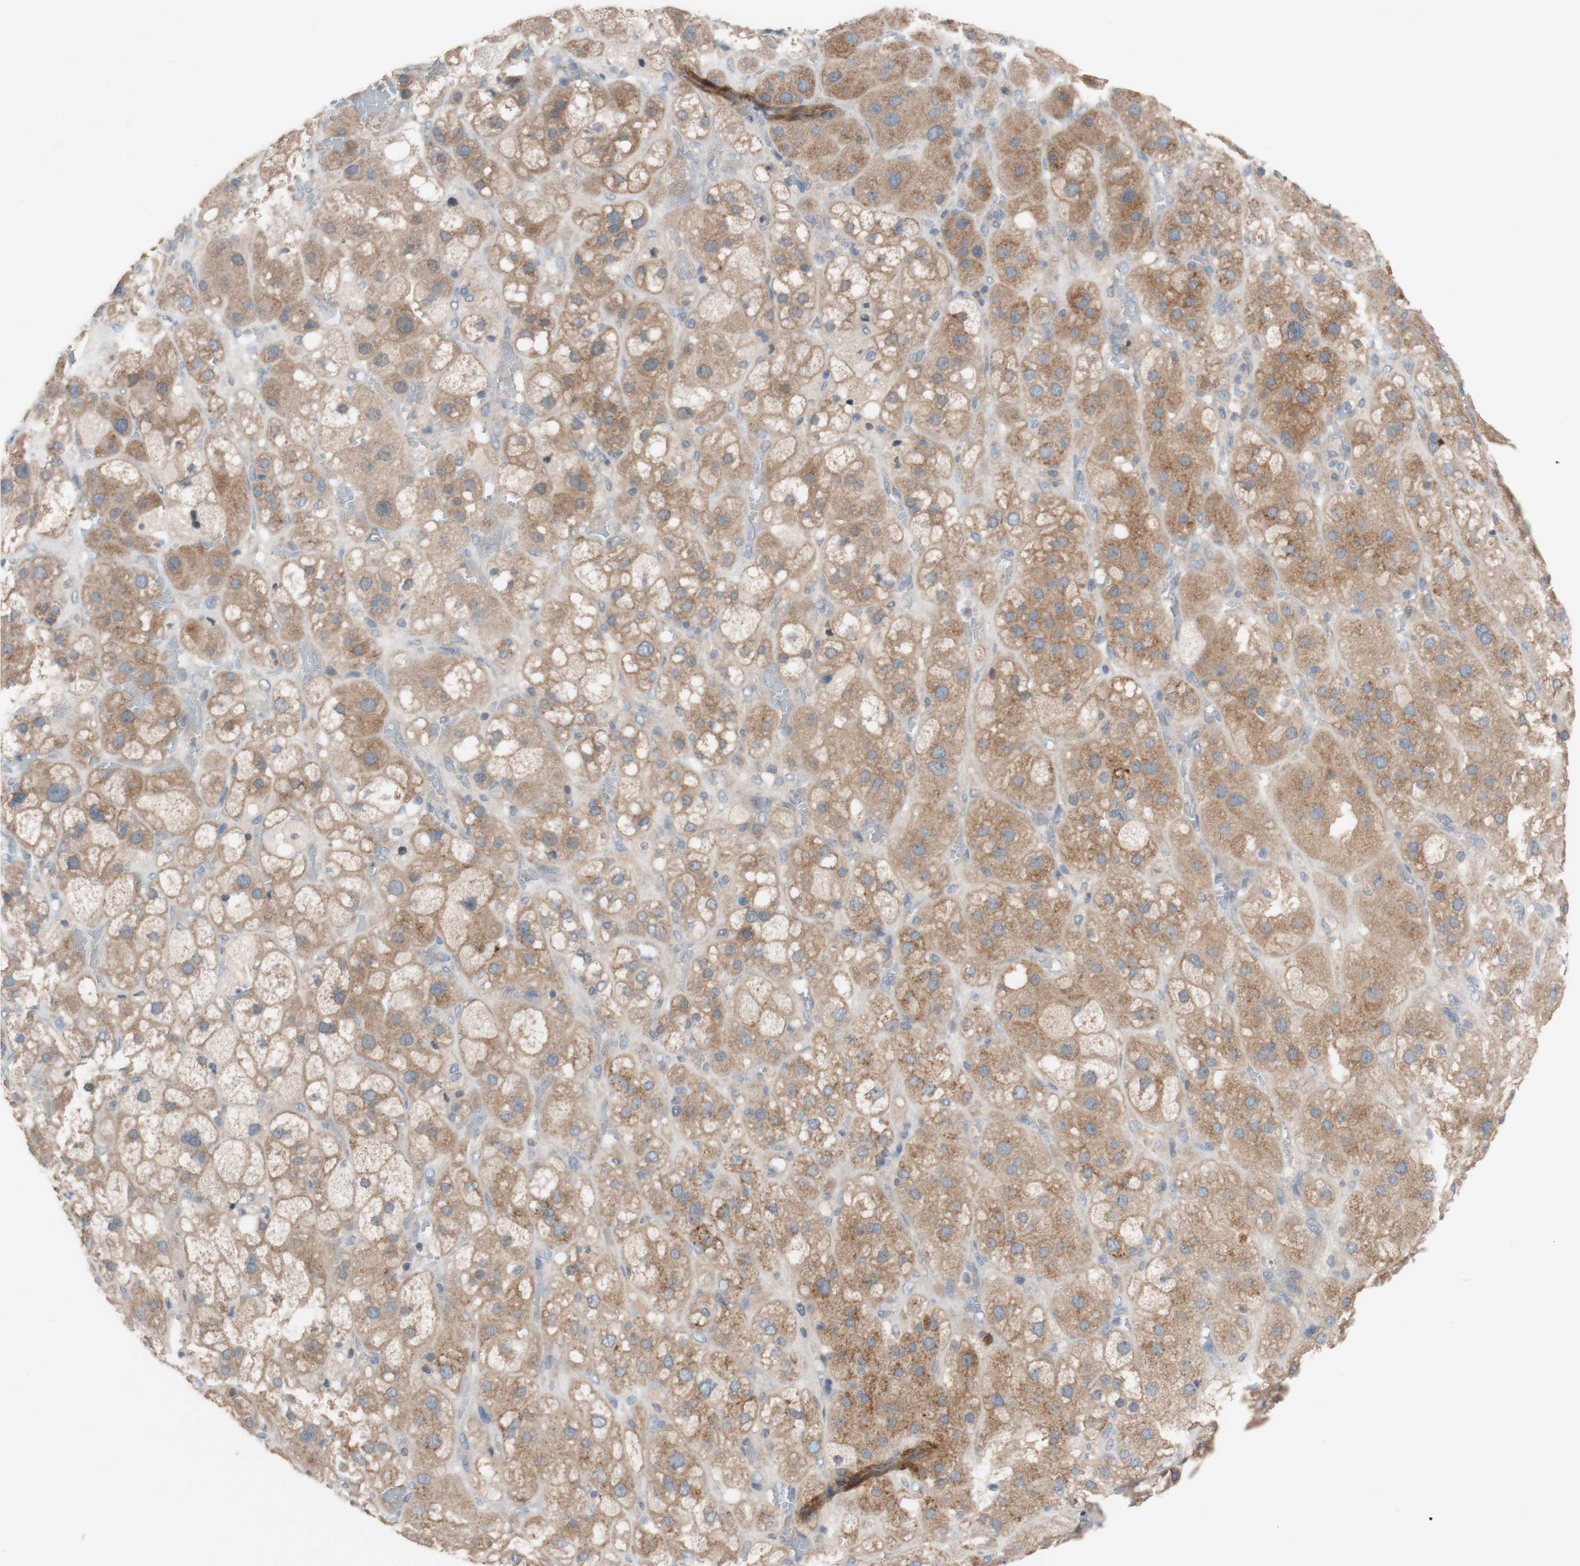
{"staining": {"intensity": "moderate", "quantity": ">75%", "location": "cytoplasmic/membranous"}, "tissue": "adrenal gland", "cell_type": "Glandular cells", "image_type": "normal", "snomed": [{"axis": "morphology", "description": "Normal tissue, NOS"}, {"axis": "topography", "description": "Adrenal gland"}], "caption": "Protein expression analysis of benign adrenal gland displays moderate cytoplasmic/membranous staining in about >75% of glandular cells. Immunohistochemistry (ihc) stains the protein in brown and the nuclei are stained blue.", "gene": "PEX2", "patient": {"sex": "female", "age": 47}}